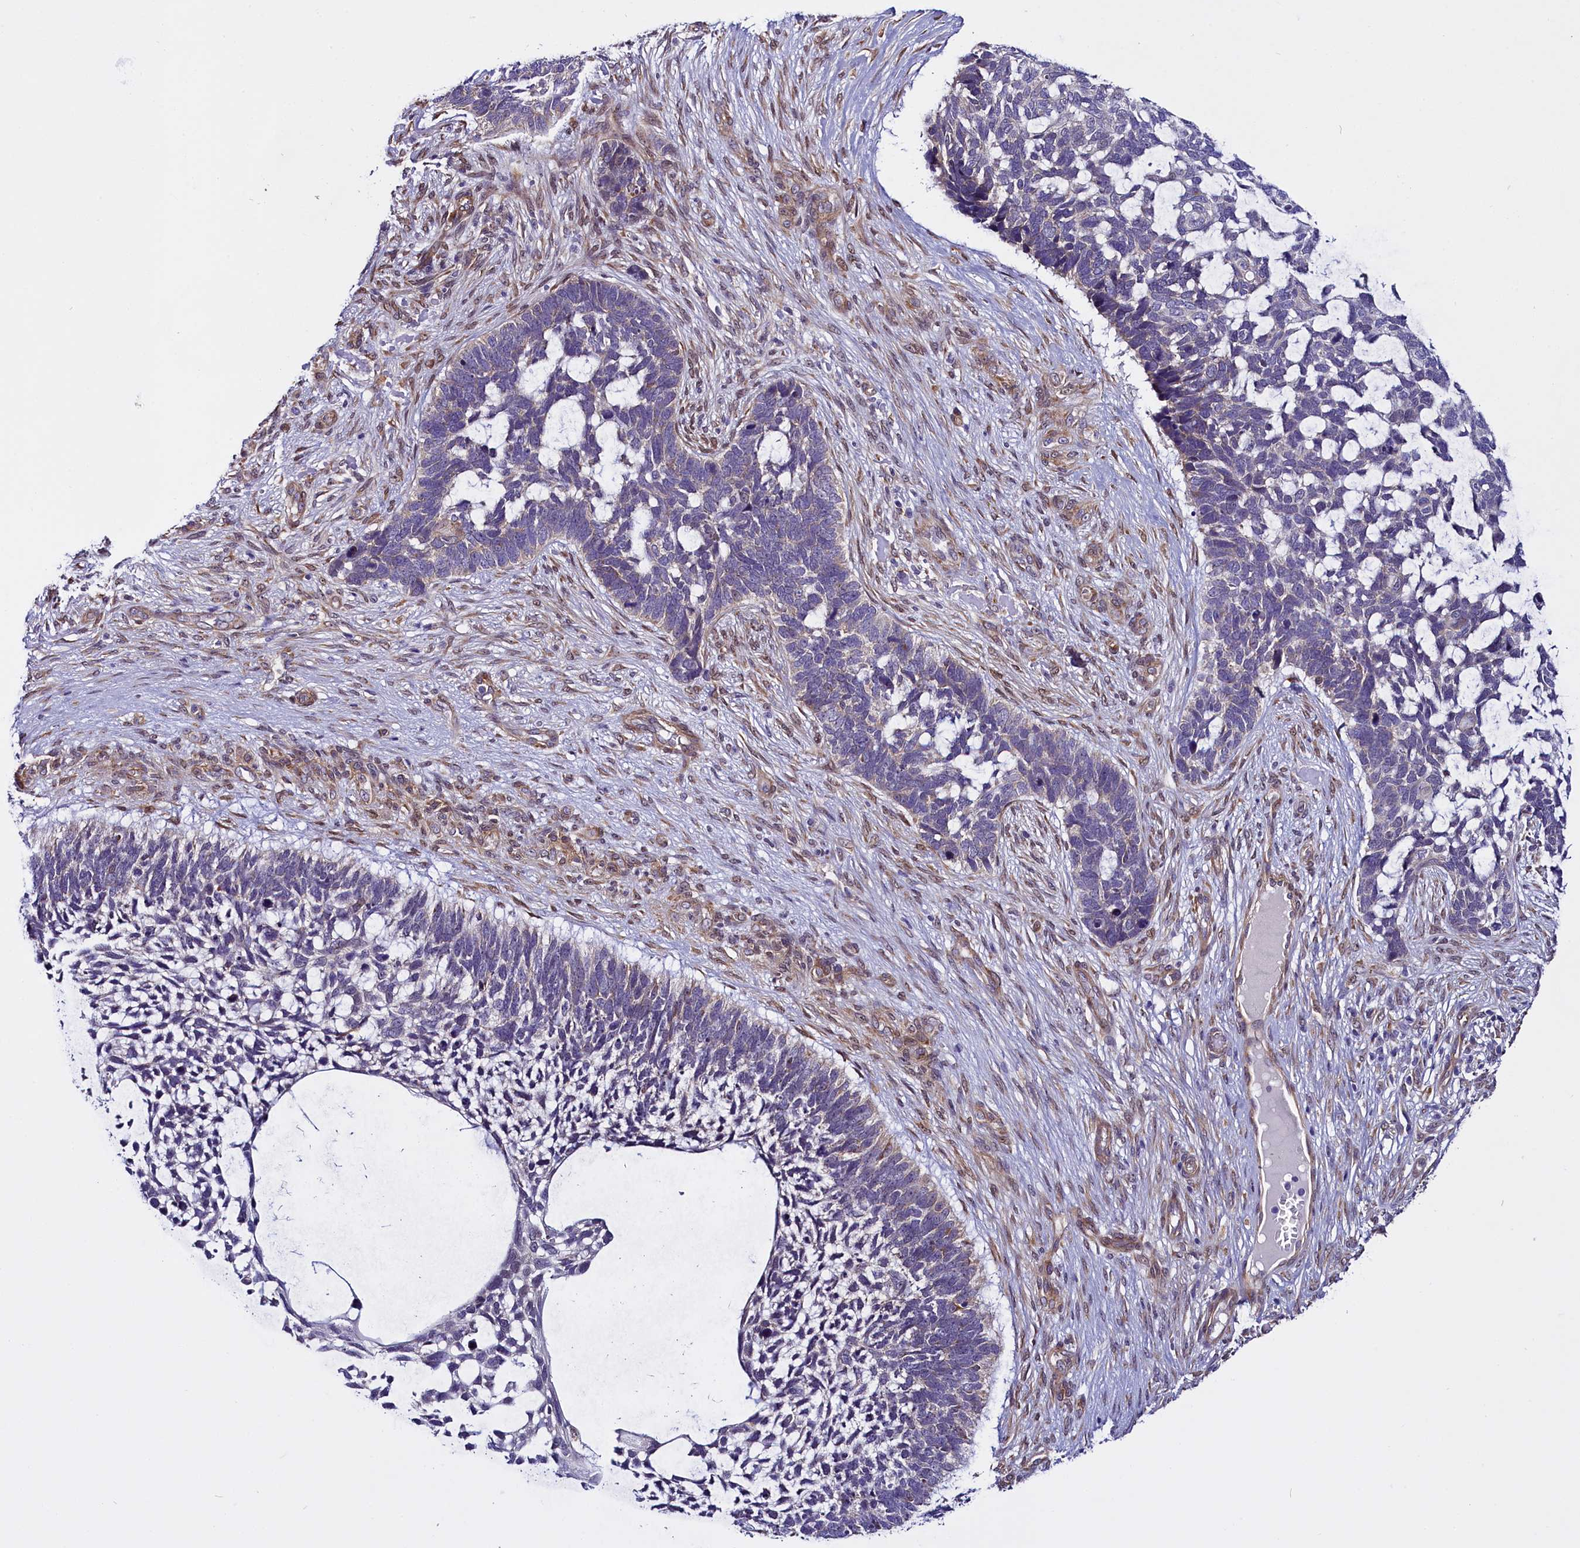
{"staining": {"intensity": "negative", "quantity": "none", "location": "none"}, "tissue": "skin cancer", "cell_type": "Tumor cells", "image_type": "cancer", "snomed": [{"axis": "morphology", "description": "Basal cell carcinoma"}, {"axis": "topography", "description": "Skin"}], "caption": "Immunohistochemical staining of human skin cancer displays no significant expression in tumor cells.", "gene": "UACA", "patient": {"sex": "male", "age": 88}}